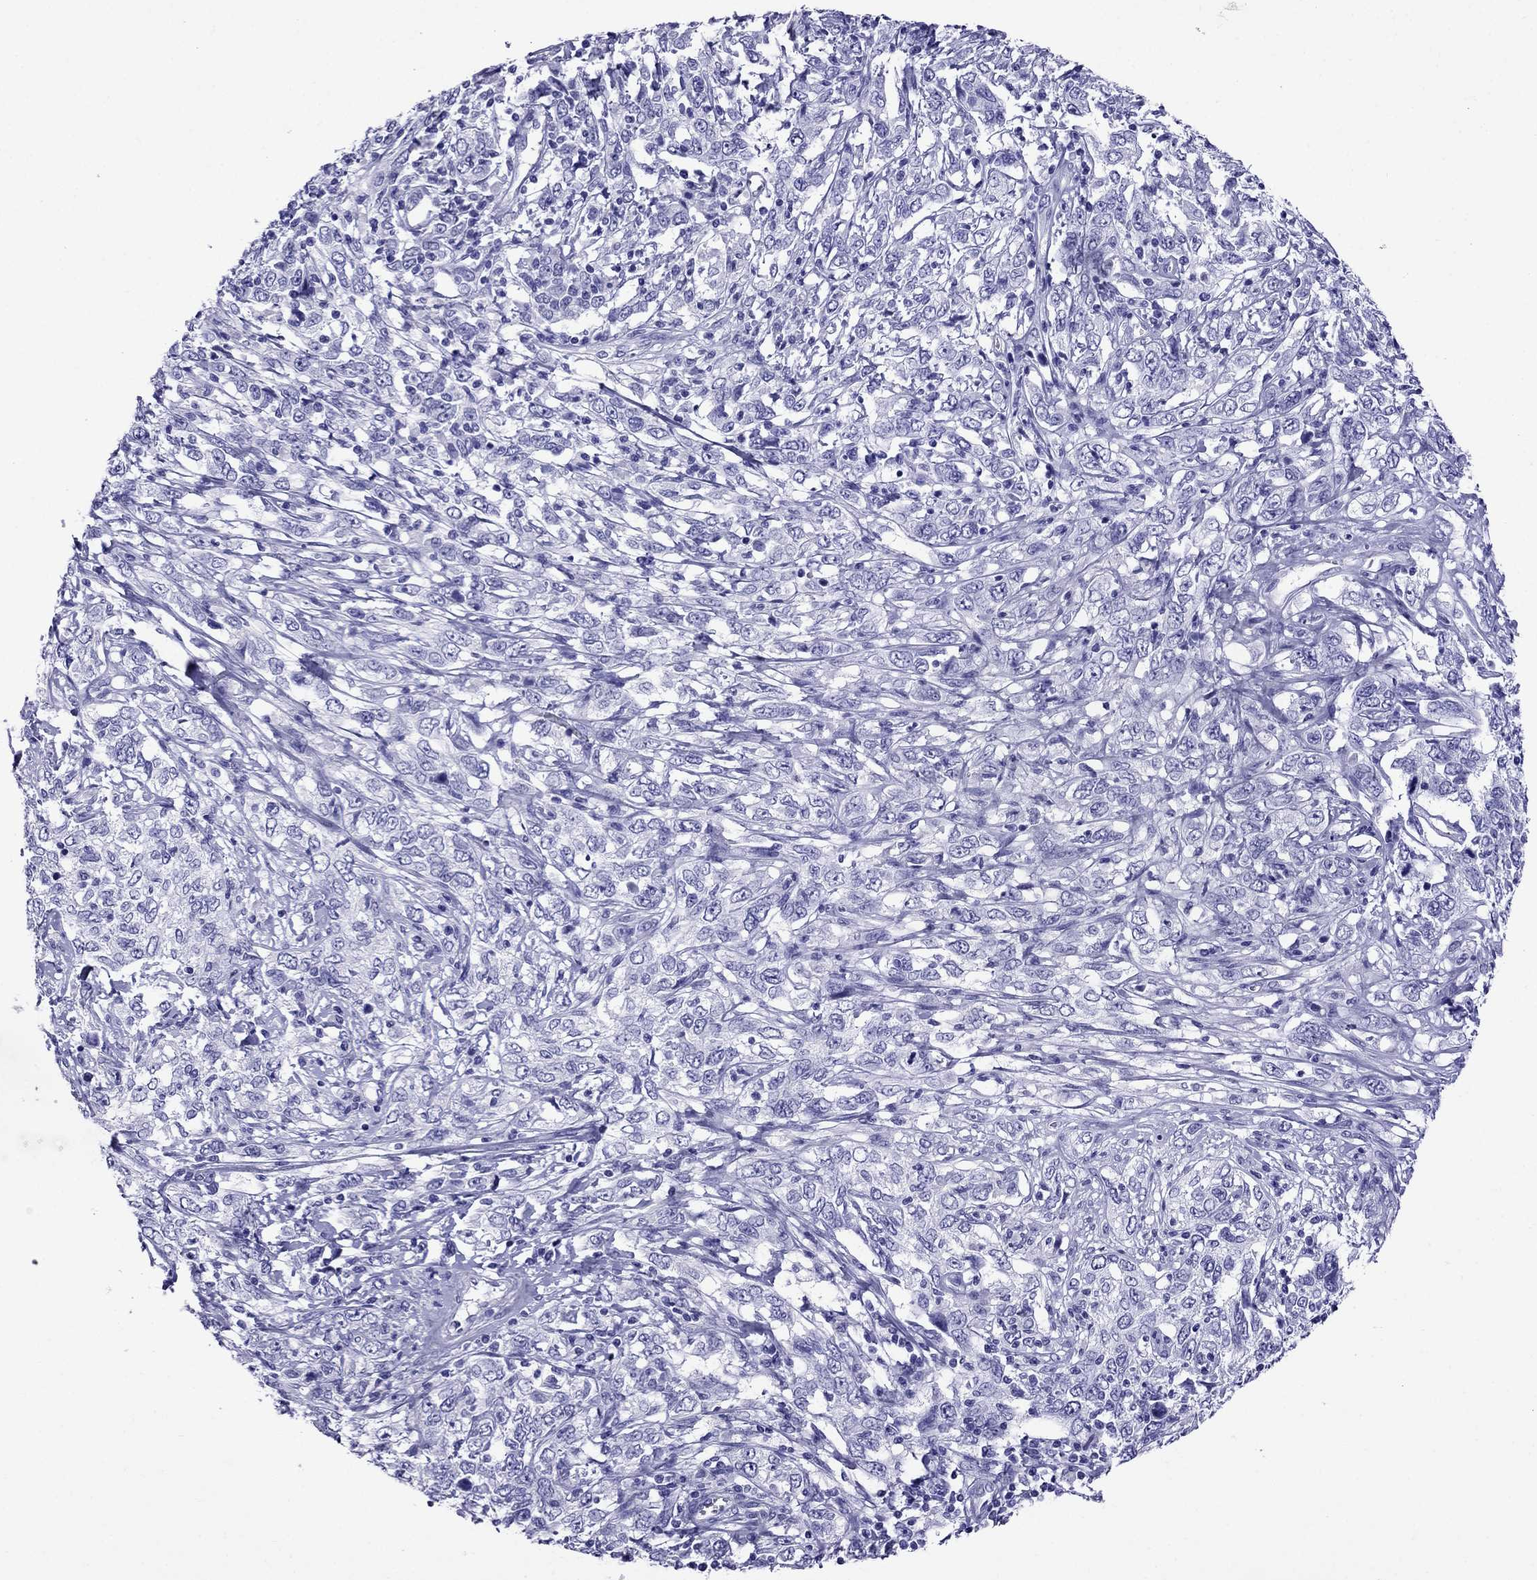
{"staining": {"intensity": "negative", "quantity": "none", "location": "none"}, "tissue": "cervical cancer", "cell_type": "Tumor cells", "image_type": "cancer", "snomed": [{"axis": "morphology", "description": "Adenocarcinoma, NOS"}, {"axis": "topography", "description": "Cervix"}], "caption": "The immunohistochemistry (IHC) photomicrograph has no significant expression in tumor cells of cervical cancer (adenocarcinoma) tissue.", "gene": "CRYBA1", "patient": {"sex": "female", "age": 40}}